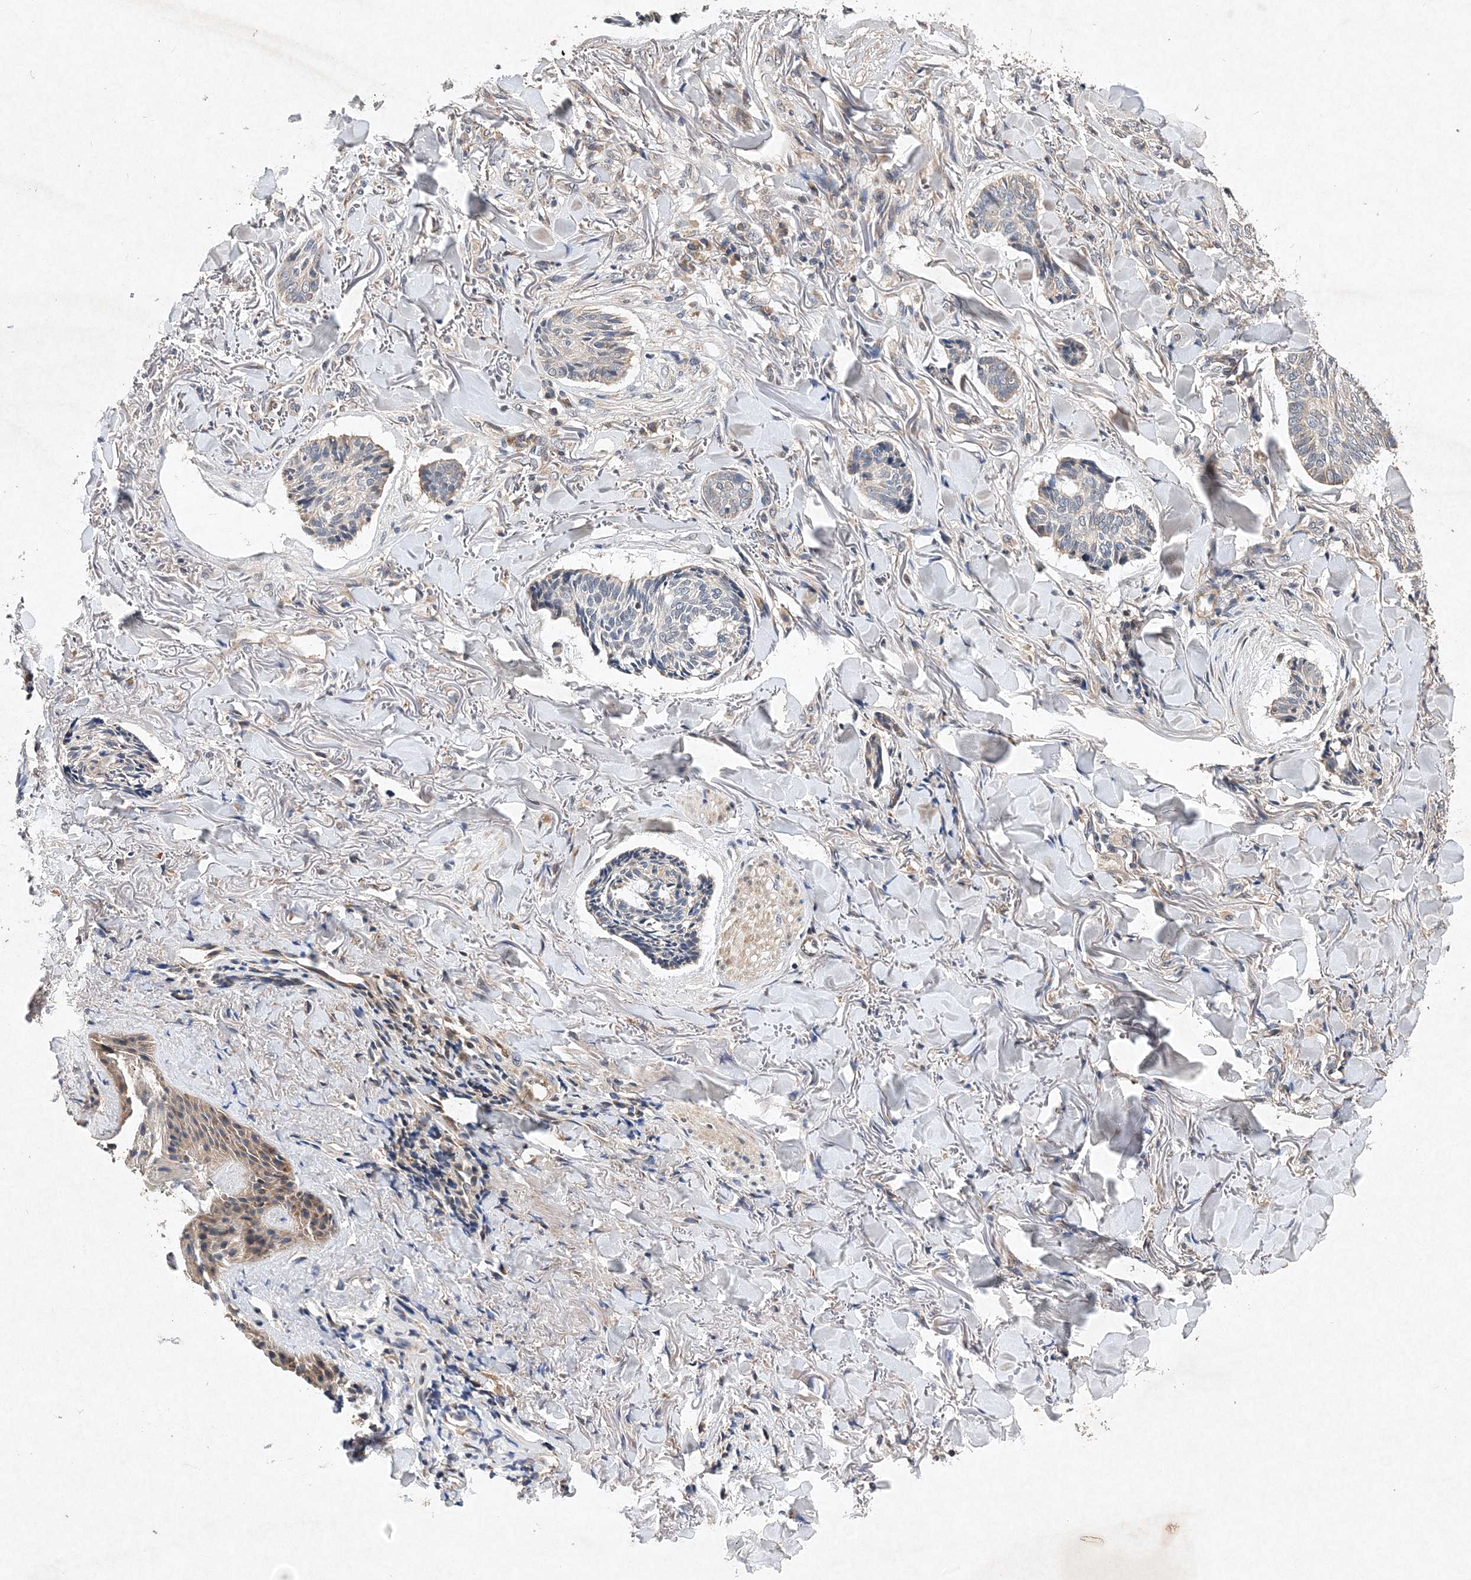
{"staining": {"intensity": "negative", "quantity": "none", "location": "none"}, "tissue": "skin cancer", "cell_type": "Tumor cells", "image_type": "cancer", "snomed": [{"axis": "morphology", "description": "Basal cell carcinoma"}, {"axis": "topography", "description": "Skin"}], "caption": "Tumor cells show no significant protein expression in skin cancer (basal cell carcinoma).", "gene": "PROSER1", "patient": {"sex": "male", "age": 43}}